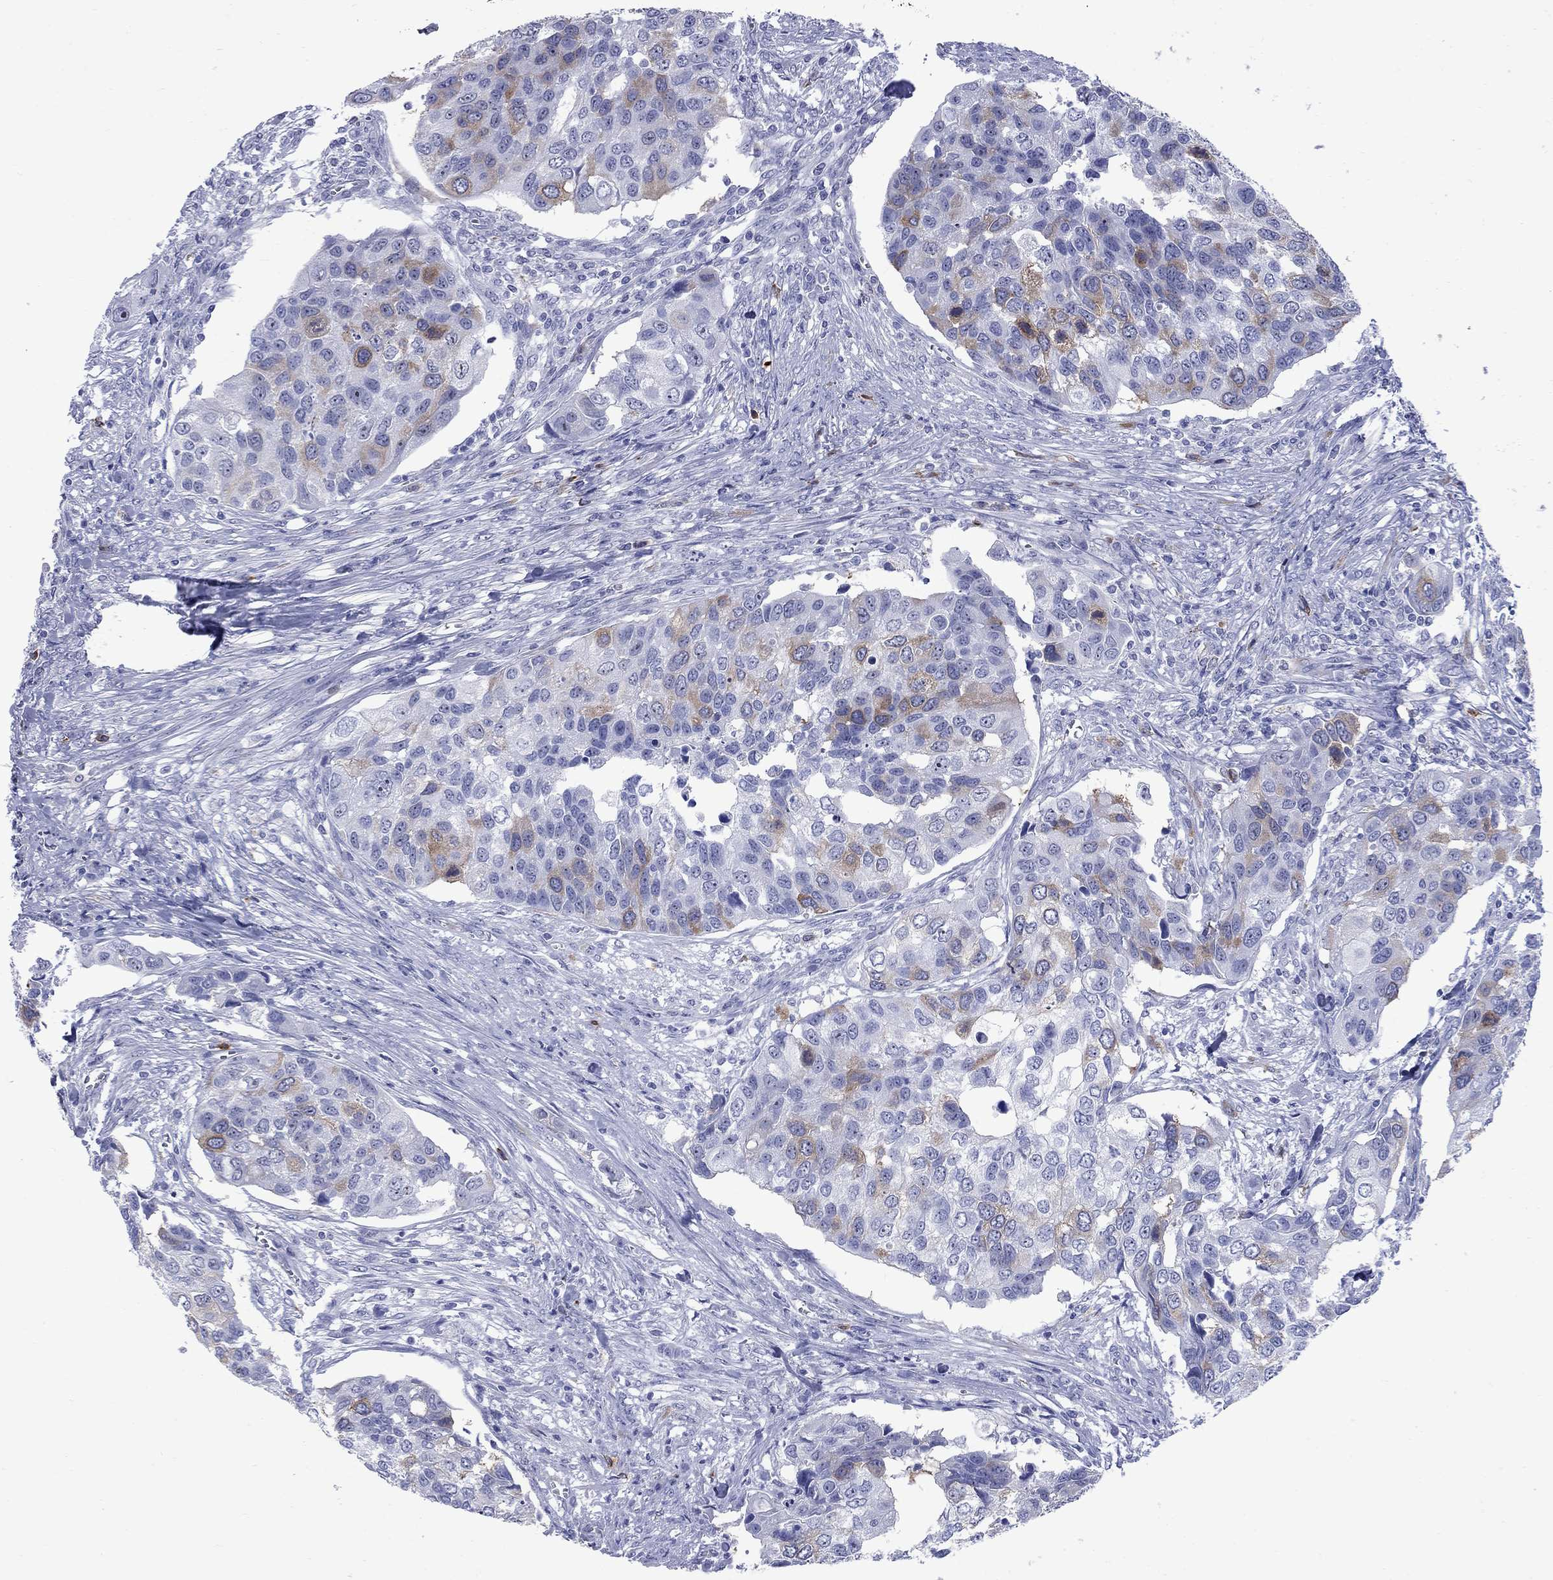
{"staining": {"intensity": "moderate", "quantity": "<25%", "location": "cytoplasmic/membranous"}, "tissue": "urothelial cancer", "cell_type": "Tumor cells", "image_type": "cancer", "snomed": [{"axis": "morphology", "description": "Urothelial carcinoma, High grade"}, {"axis": "topography", "description": "Urinary bladder"}], "caption": "A micrograph of human high-grade urothelial carcinoma stained for a protein reveals moderate cytoplasmic/membranous brown staining in tumor cells.", "gene": "TACC3", "patient": {"sex": "male", "age": 60}}